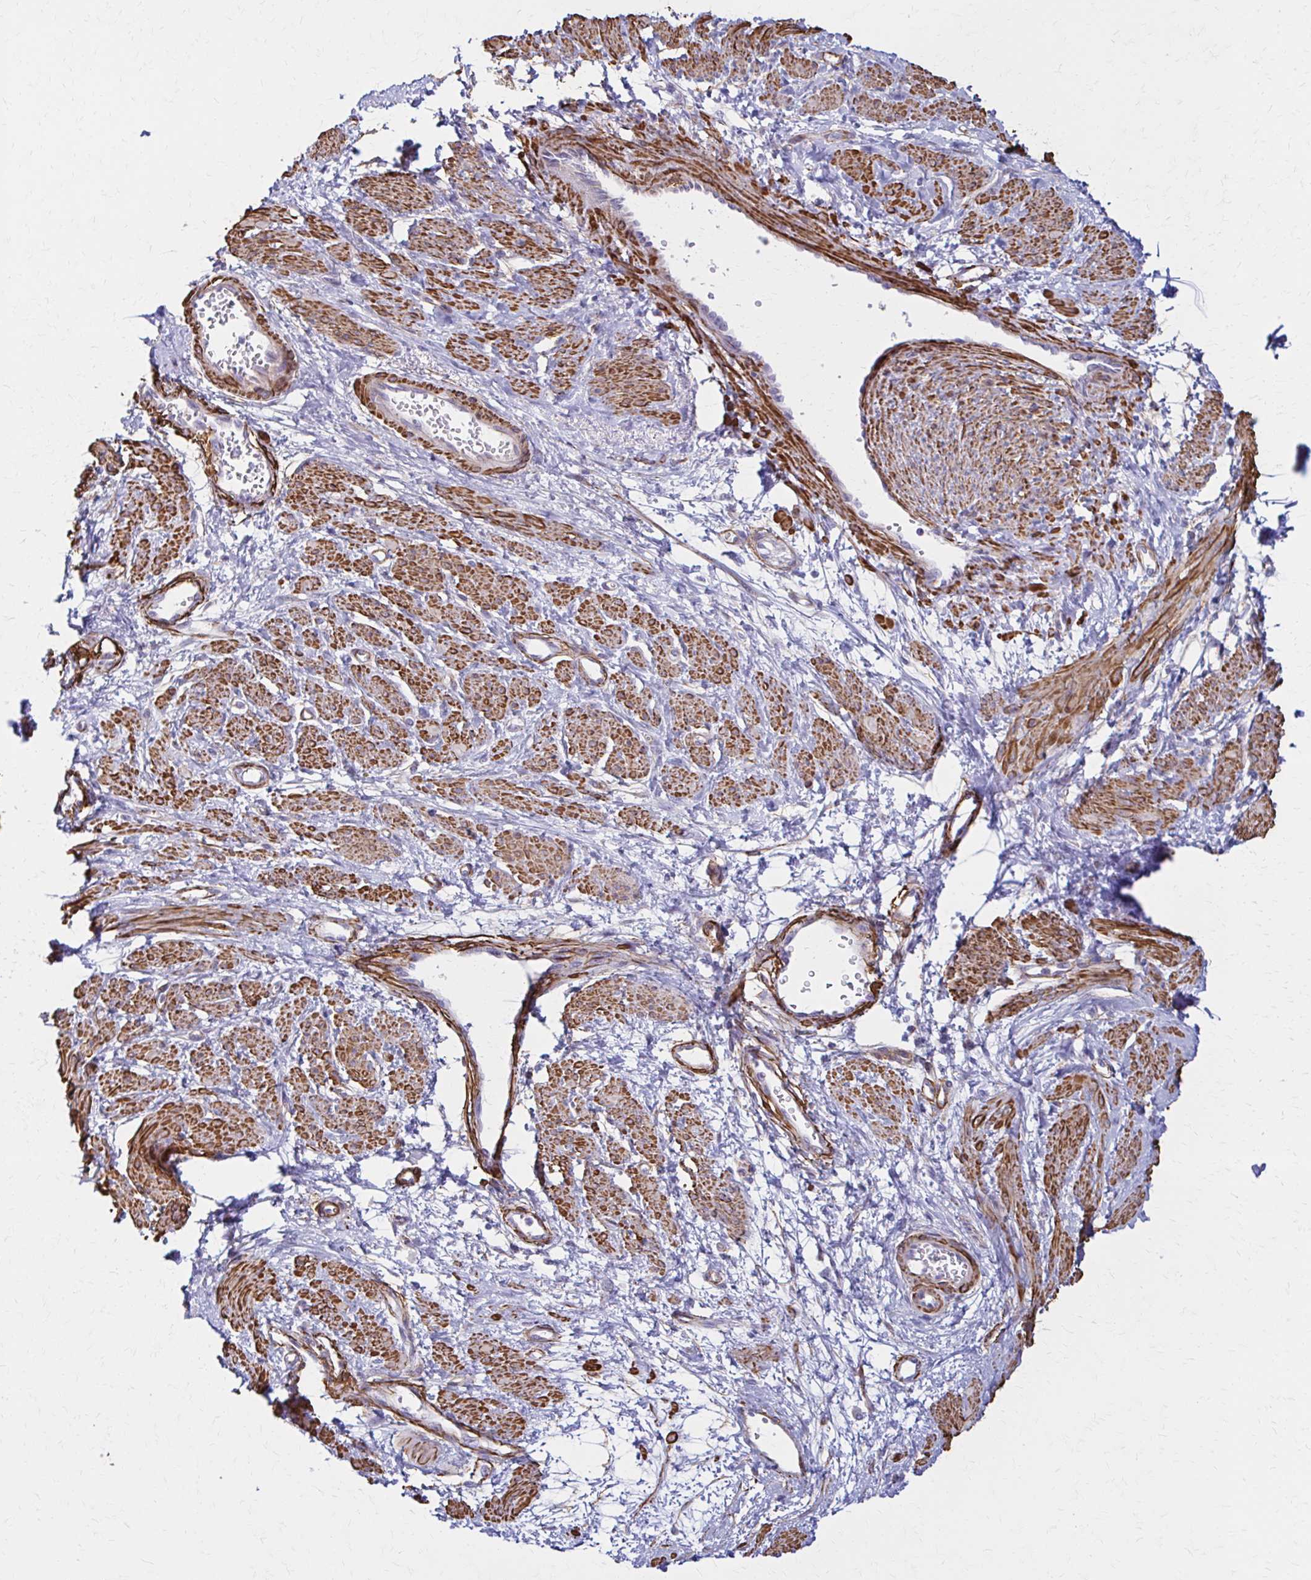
{"staining": {"intensity": "moderate", "quantity": ">75%", "location": "cytoplasmic/membranous"}, "tissue": "smooth muscle", "cell_type": "Smooth muscle cells", "image_type": "normal", "snomed": [{"axis": "morphology", "description": "Normal tissue, NOS"}, {"axis": "topography", "description": "Smooth muscle"}, {"axis": "topography", "description": "Uterus"}], "caption": "Smooth muscle stained with immunohistochemistry (IHC) exhibits moderate cytoplasmic/membranous staining in about >75% of smooth muscle cells. The staining was performed using DAB to visualize the protein expression in brown, while the nuclei were stained in blue with hematoxylin (Magnification: 20x).", "gene": "TIMMDC1", "patient": {"sex": "female", "age": 39}}